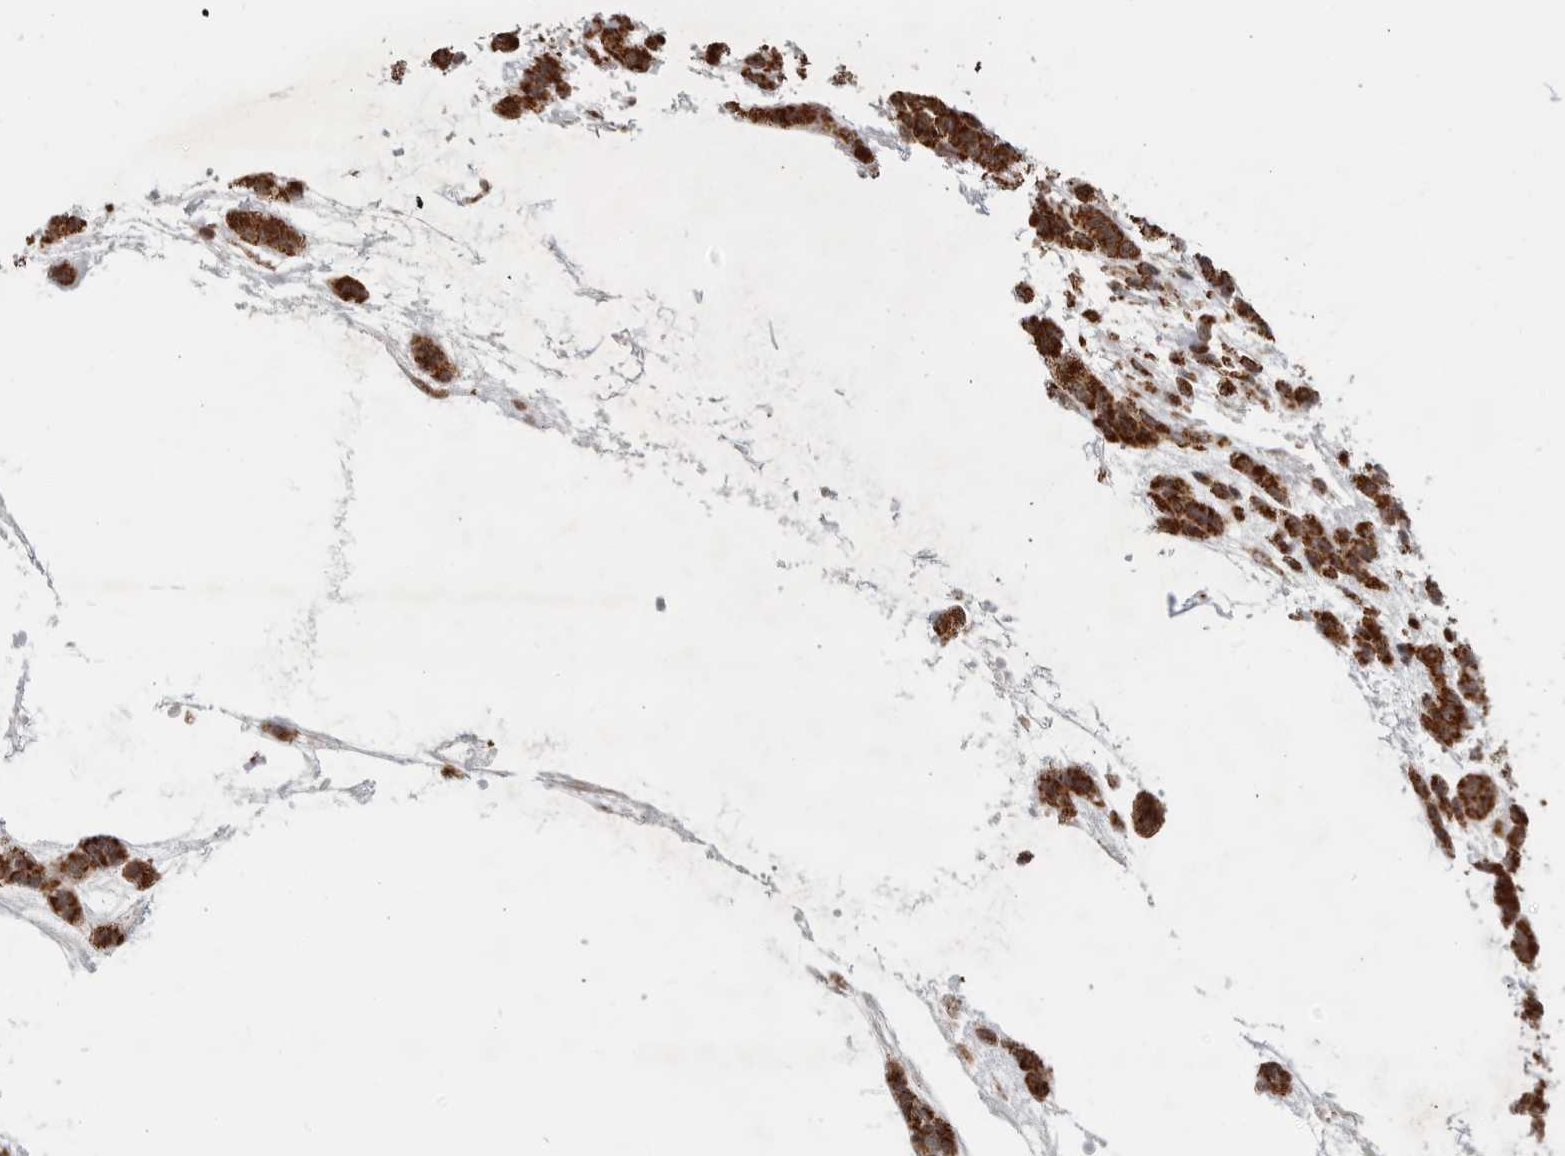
{"staining": {"intensity": "strong", "quantity": ">75%", "location": "cytoplasmic/membranous"}, "tissue": "head and neck cancer", "cell_type": "Tumor cells", "image_type": "cancer", "snomed": [{"axis": "morphology", "description": "Adenocarcinoma, NOS"}, {"axis": "morphology", "description": "Adenoma, NOS"}, {"axis": "topography", "description": "Head-Neck"}], "caption": "A high-resolution photomicrograph shows immunohistochemistry staining of head and neck adenocarcinoma, which reveals strong cytoplasmic/membranous expression in about >75% of tumor cells.", "gene": "GCNT2", "patient": {"sex": "female", "age": 55}}